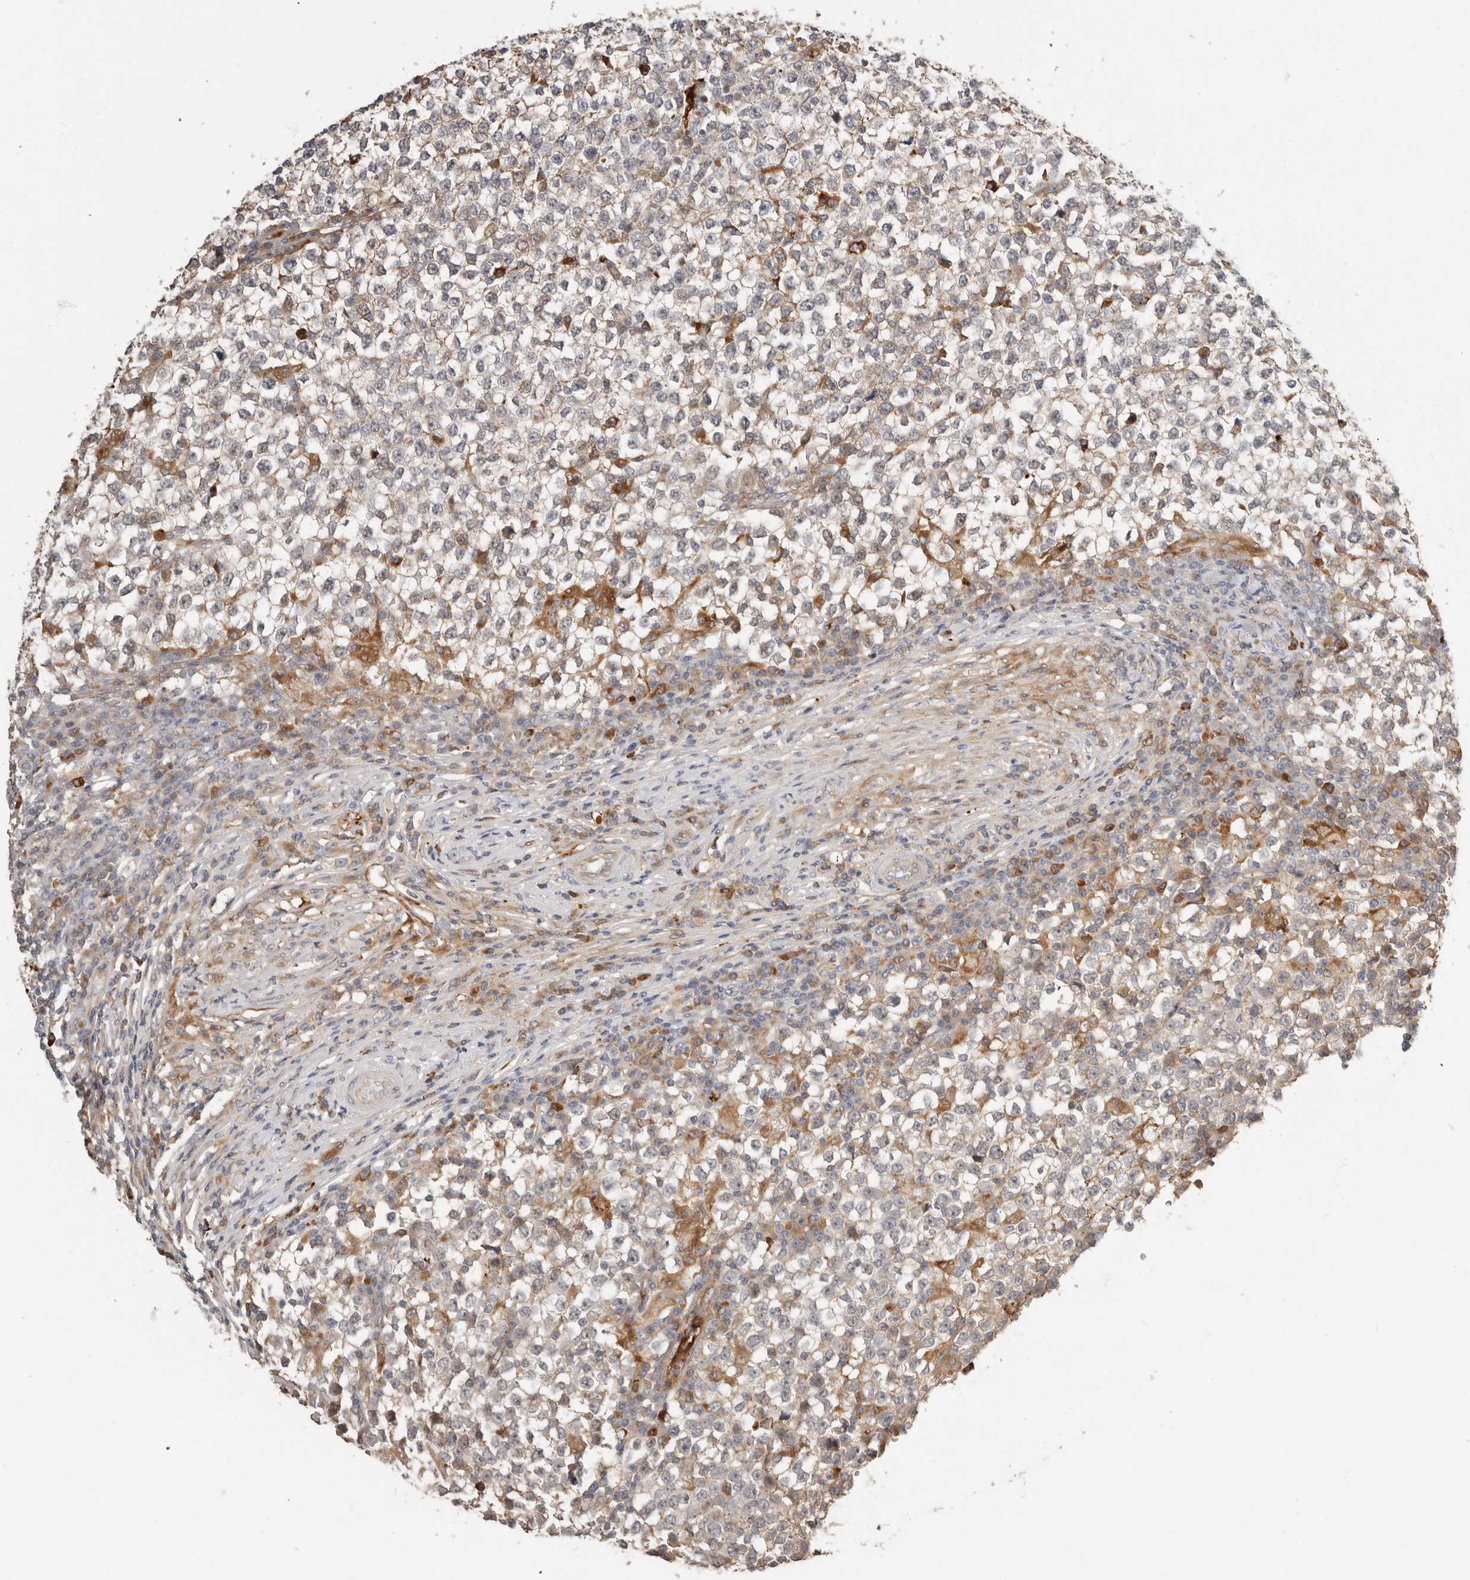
{"staining": {"intensity": "weak", "quantity": "25%-75%", "location": "cytoplasmic/membranous"}, "tissue": "testis cancer", "cell_type": "Tumor cells", "image_type": "cancer", "snomed": [{"axis": "morphology", "description": "Seminoma, NOS"}, {"axis": "topography", "description": "Testis"}], "caption": "Immunohistochemical staining of human seminoma (testis) exhibits low levels of weak cytoplasmic/membranous protein expression in about 25%-75% of tumor cells. (DAB (3,3'-diaminobenzidine) IHC, brown staining for protein, blue staining for nuclei).", "gene": "MTFR2", "patient": {"sex": "male", "age": 65}}